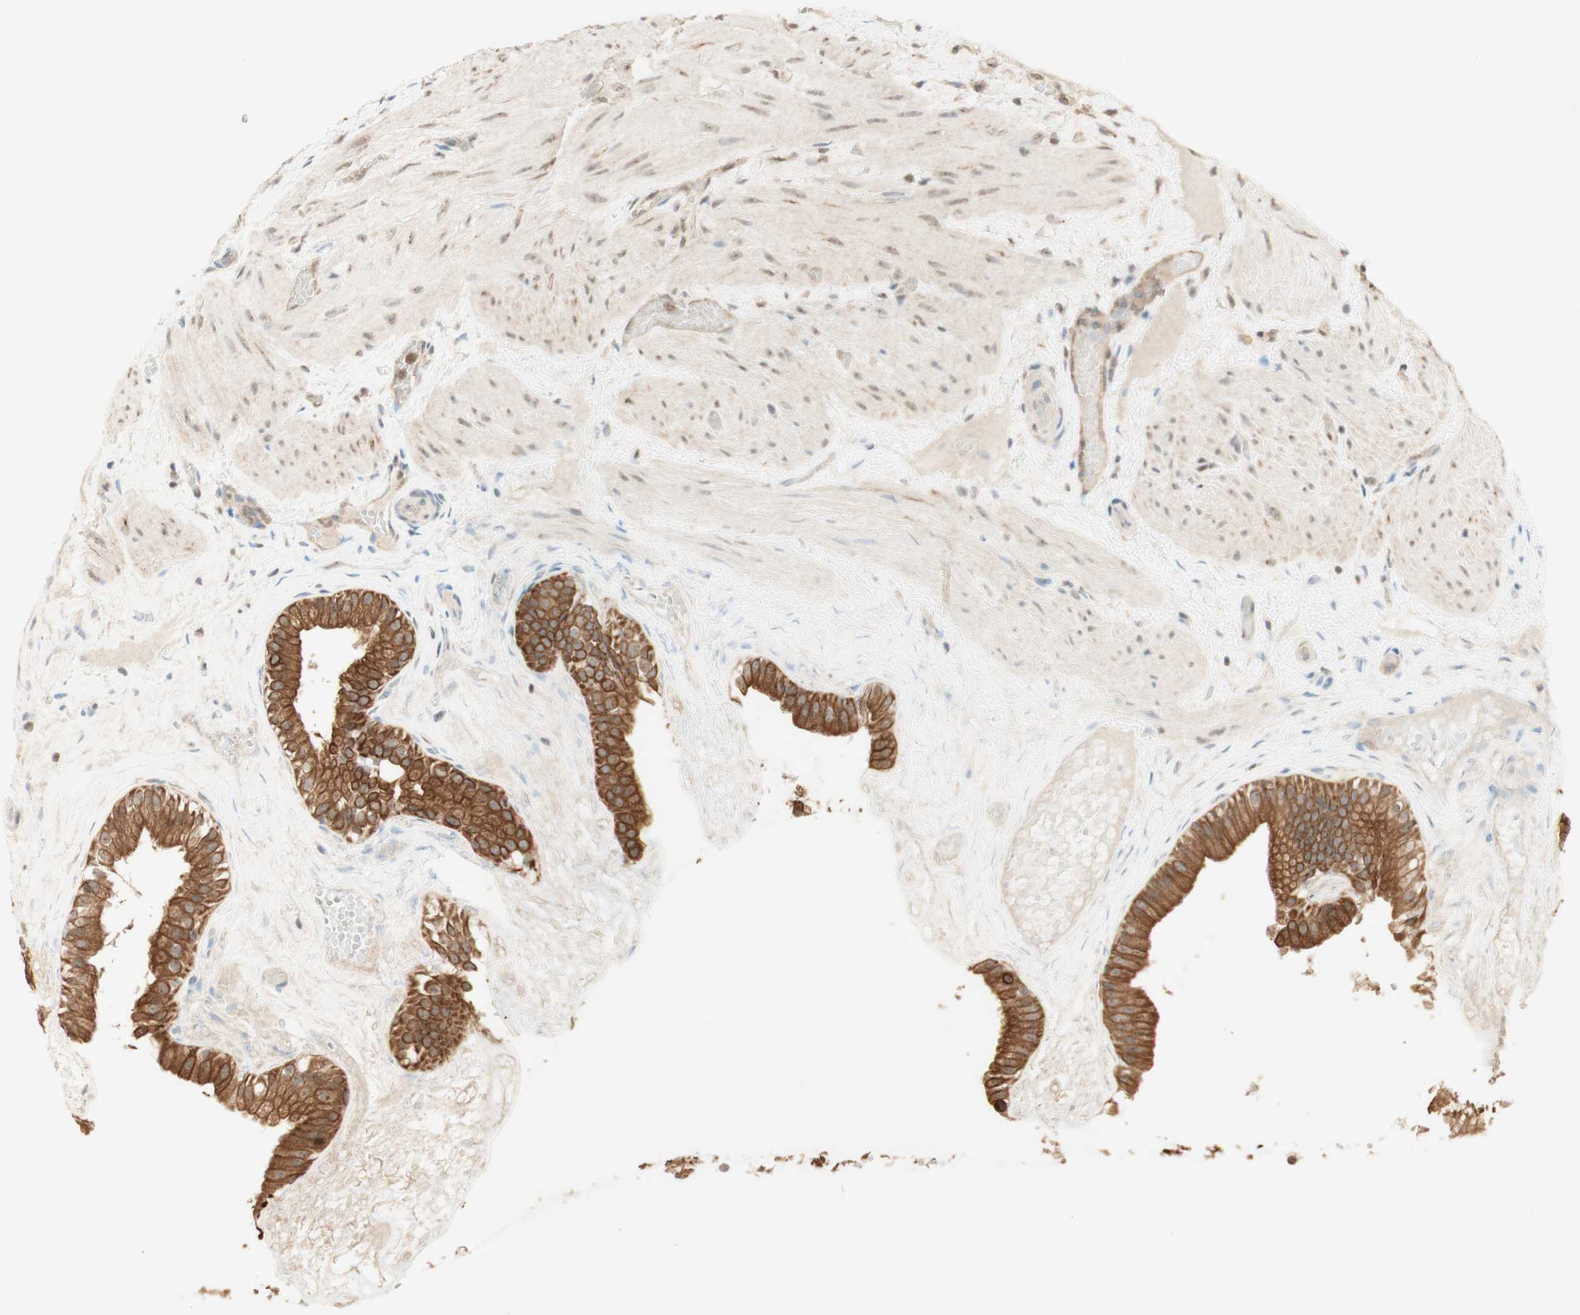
{"staining": {"intensity": "moderate", "quantity": ">75%", "location": "cytoplasmic/membranous"}, "tissue": "gallbladder", "cell_type": "Glandular cells", "image_type": "normal", "snomed": [{"axis": "morphology", "description": "Normal tissue, NOS"}, {"axis": "topography", "description": "Gallbladder"}], "caption": "The image demonstrates immunohistochemical staining of normal gallbladder. There is moderate cytoplasmic/membranous staining is seen in approximately >75% of glandular cells.", "gene": "SPINT2", "patient": {"sex": "female", "age": 26}}